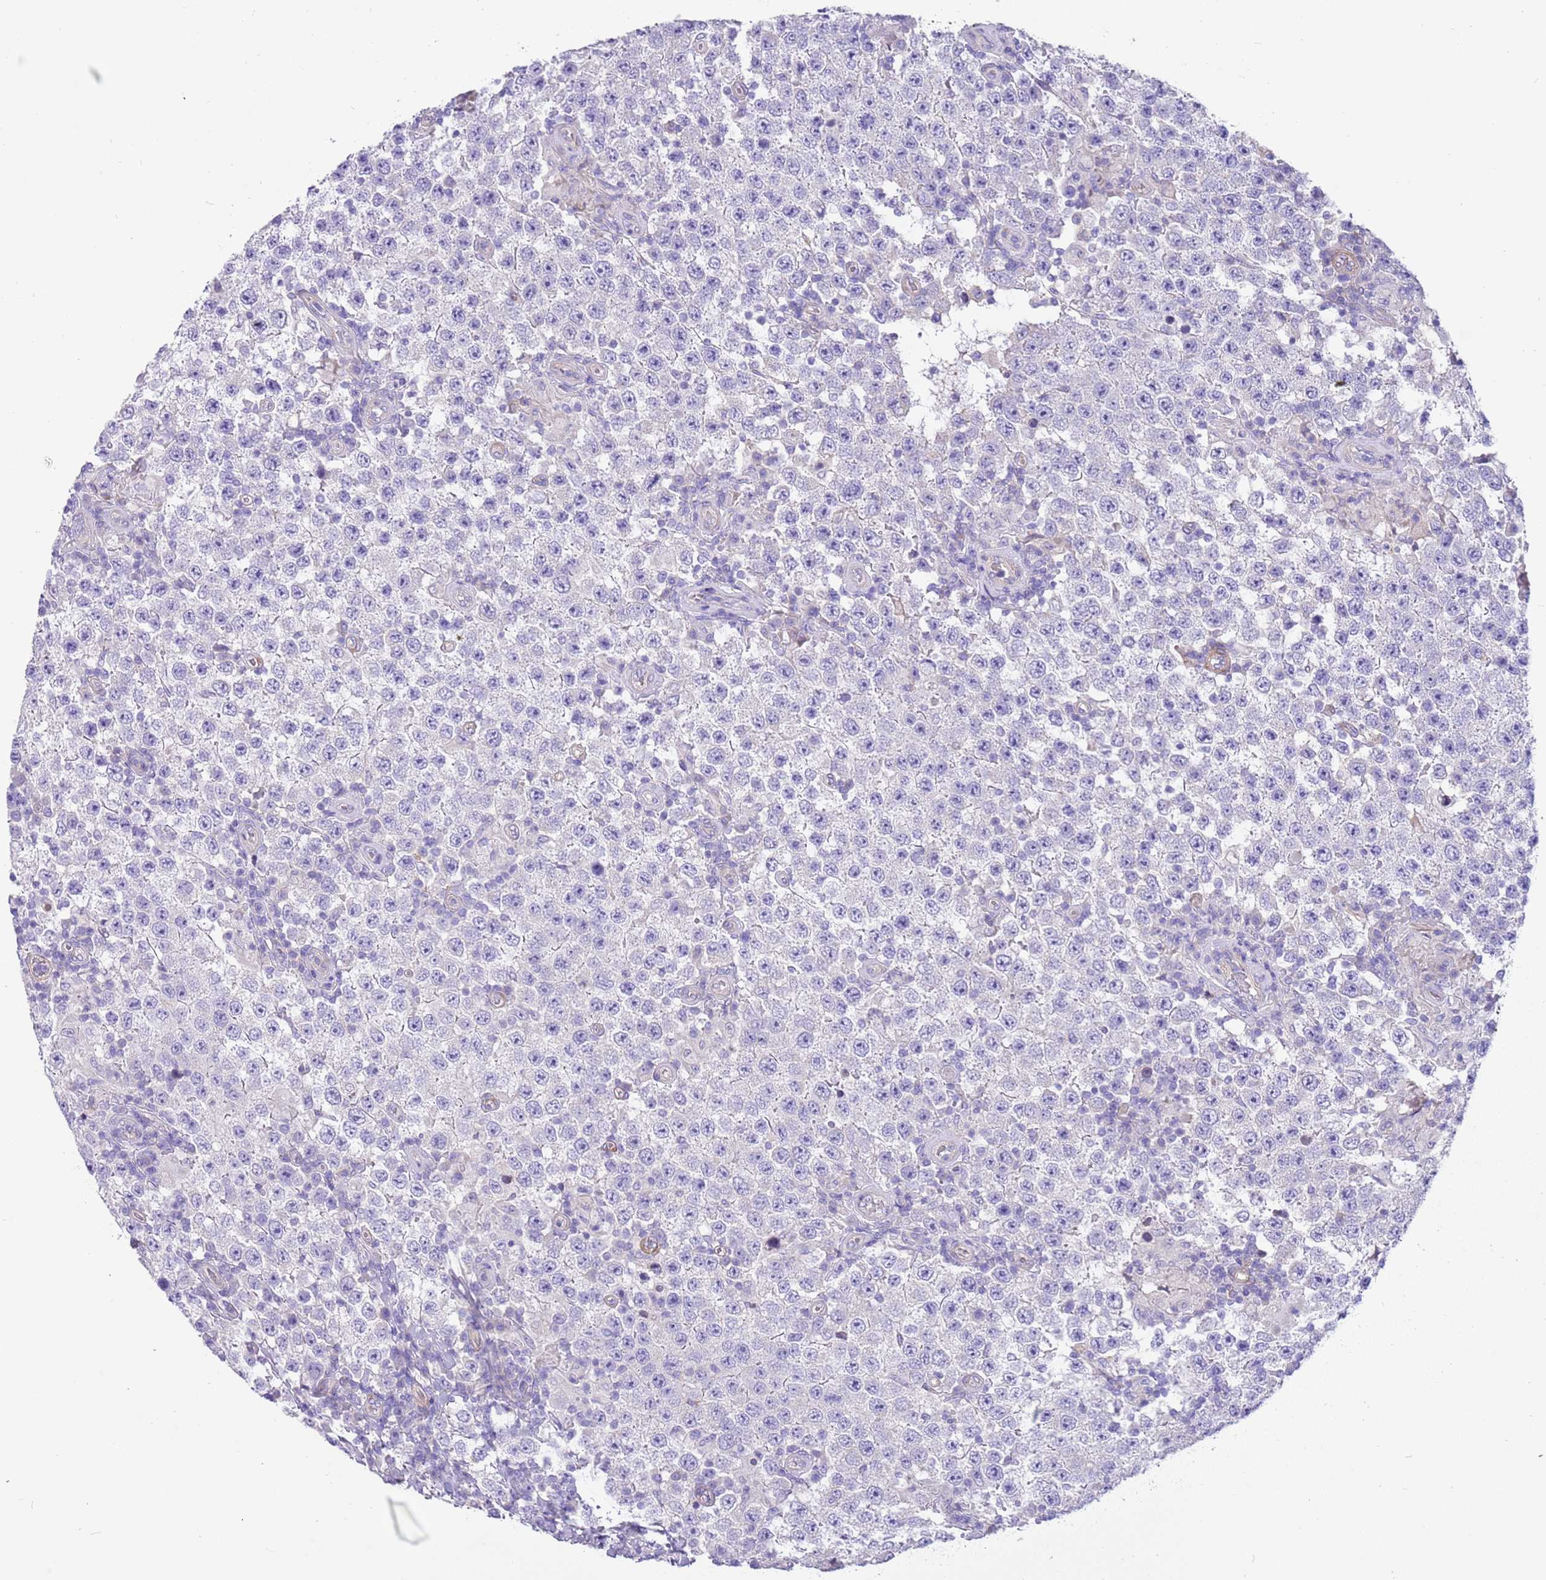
{"staining": {"intensity": "negative", "quantity": "none", "location": "none"}, "tissue": "testis cancer", "cell_type": "Tumor cells", "image_type": "cancer", "snomed": [{"axis": "morphology", "description": "Normal tissue, NOS"}, {"axis": "morphology", "description": "Urothelial carcinoma, High grade"}, {"axis": "morphology", "description": "Seminoma, NOS"}, {"axis": "morphology", "description": "Carcinoma, Embryonal, NOS"}, {"axis": "topography", "description": "Urinary bladder"}, {"axis": "topography", "description": "Testis"}], "caption": "Micrograph shows no significant protein expression in tumor cells of testis seminoma.", "gene": "SERINC3", "patient": {"sex": "male", "age": 41}}